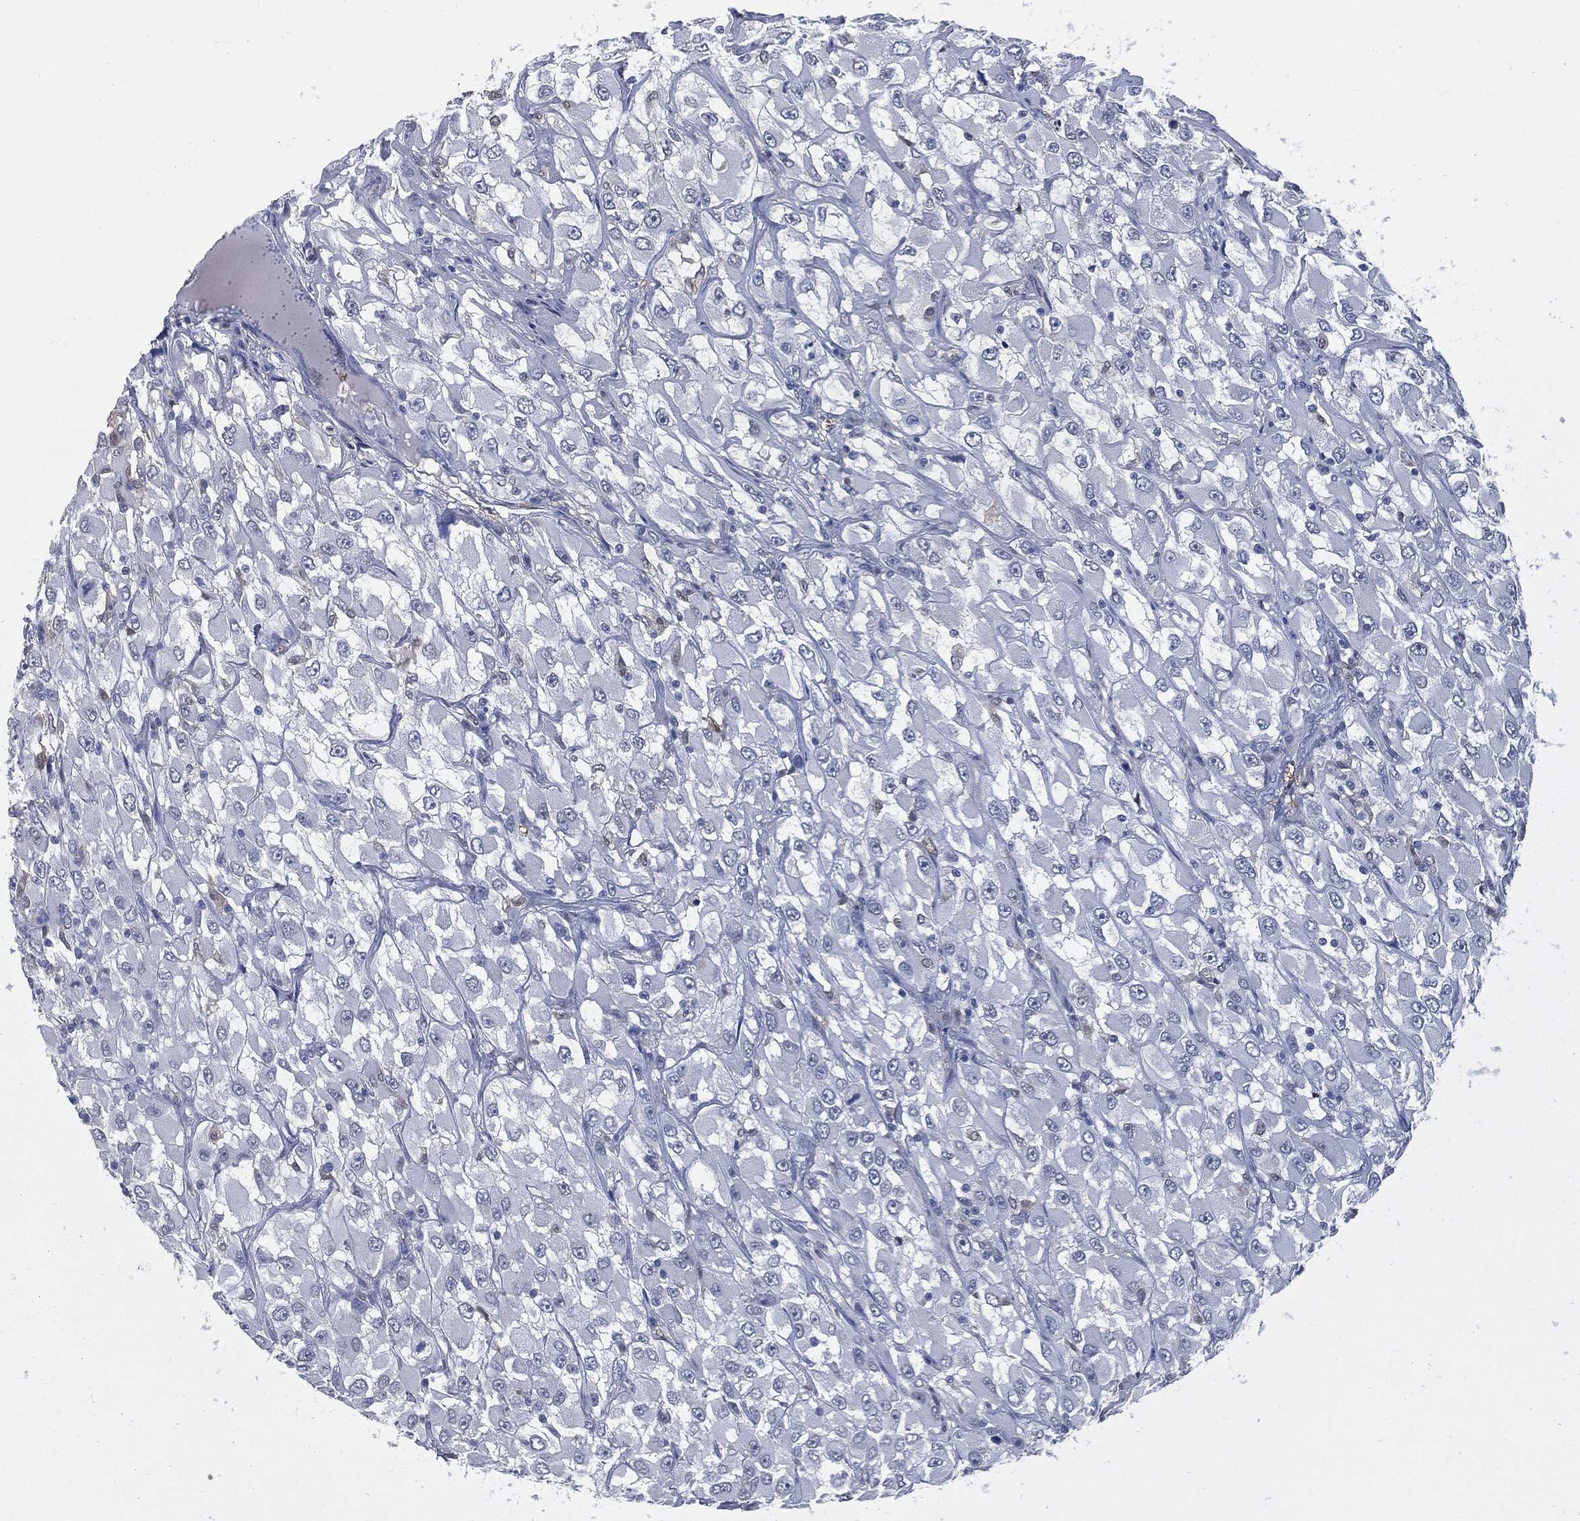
{"staining": {"intensity": "negative", "quantity": "none", "location": "none"}, "tissue": "renal cancer", "cell_type": "Tumor cells", "image_type": "cancer", "snomed": [{"axis": "morphology", "description": "Adenocarcinoma, NOS"}, {"axis": "topography", "description": "Kidney"}], "caption": "Immunohistochemistry of human adenocarcinoma (renal) demonstrates no positivity in tumor cells.", "gene": "PROM1", "patient": {"sex": "female", "age": 52}}